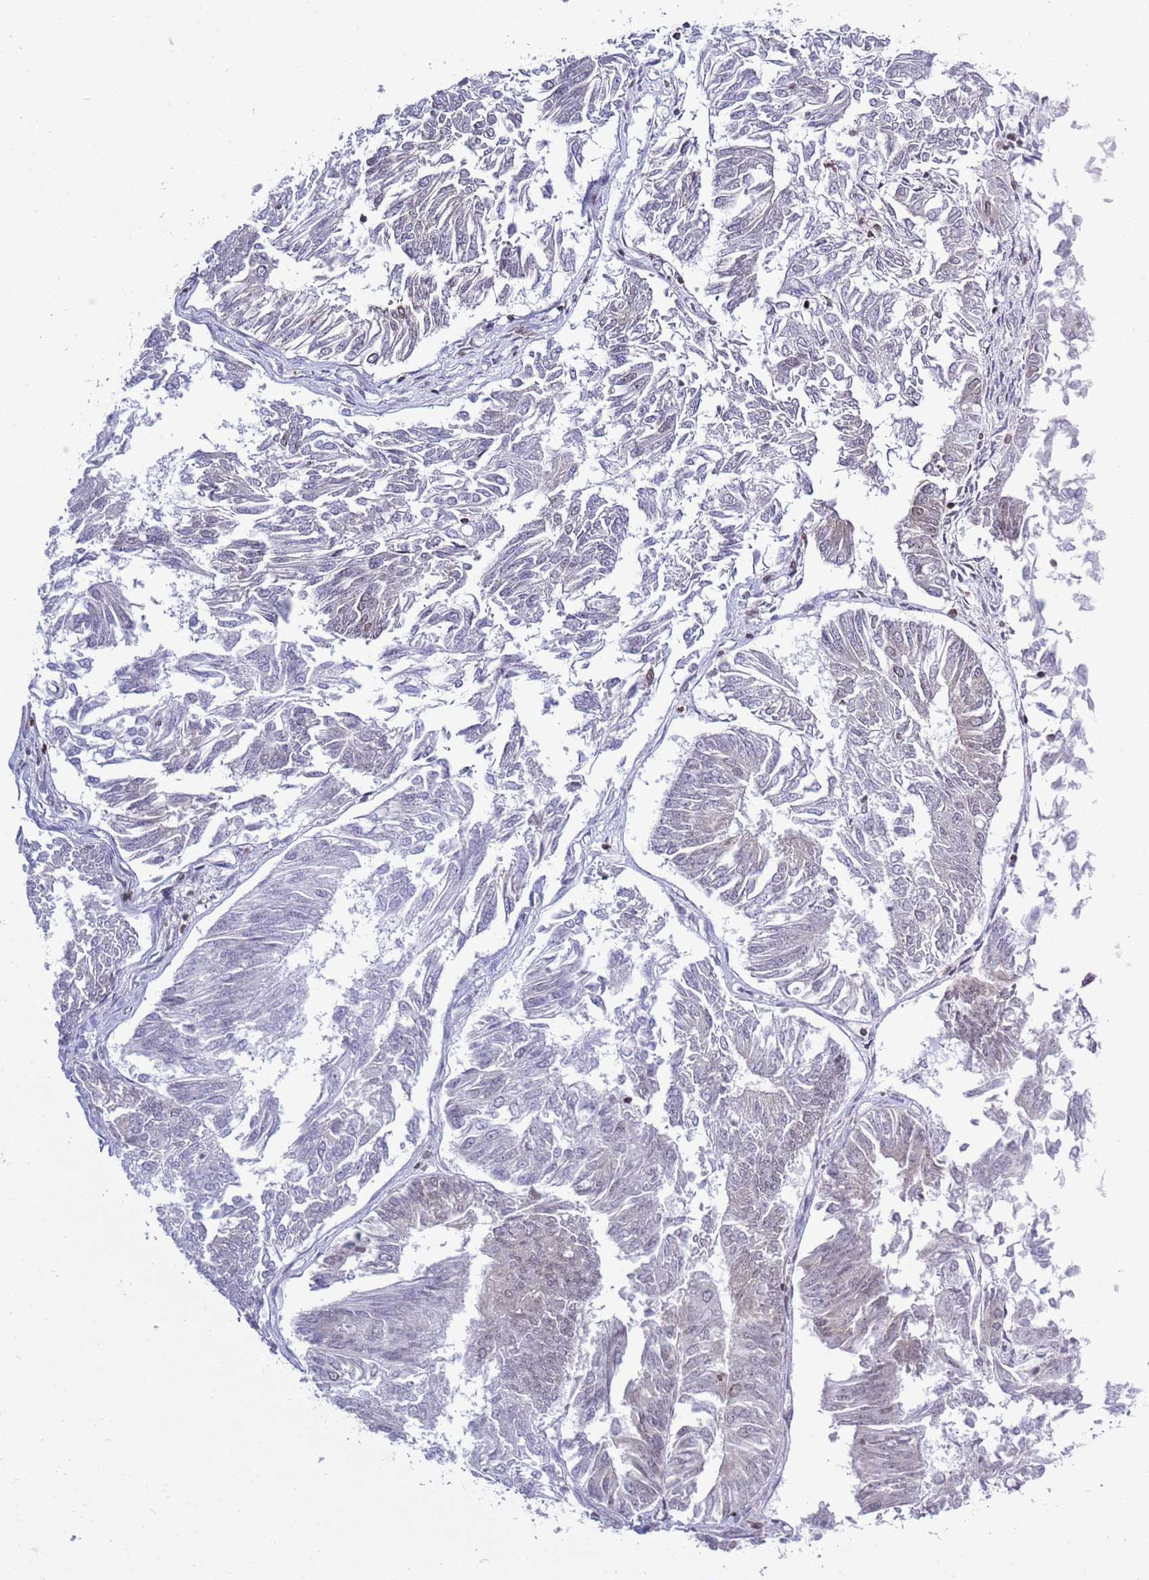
{"staining": {"intensity": "negative", "quantity": "none", "location": "none"}, "tissue": "endometrial cancer", "cell_type": "Tumor cells", "image_type": "cancer", "snomed": [{"axis": "morphology", "description": "Adenocarcinoma, NOS"}, {"axis": "topography", "description": "Endometrium"}], "caption": "Endometrial adenocarcinoma was stained to show a protein in brown. There is no significant expression in tumor cells.", "gene": "LBR", "patient": {"sex": "female", "age": 58}}